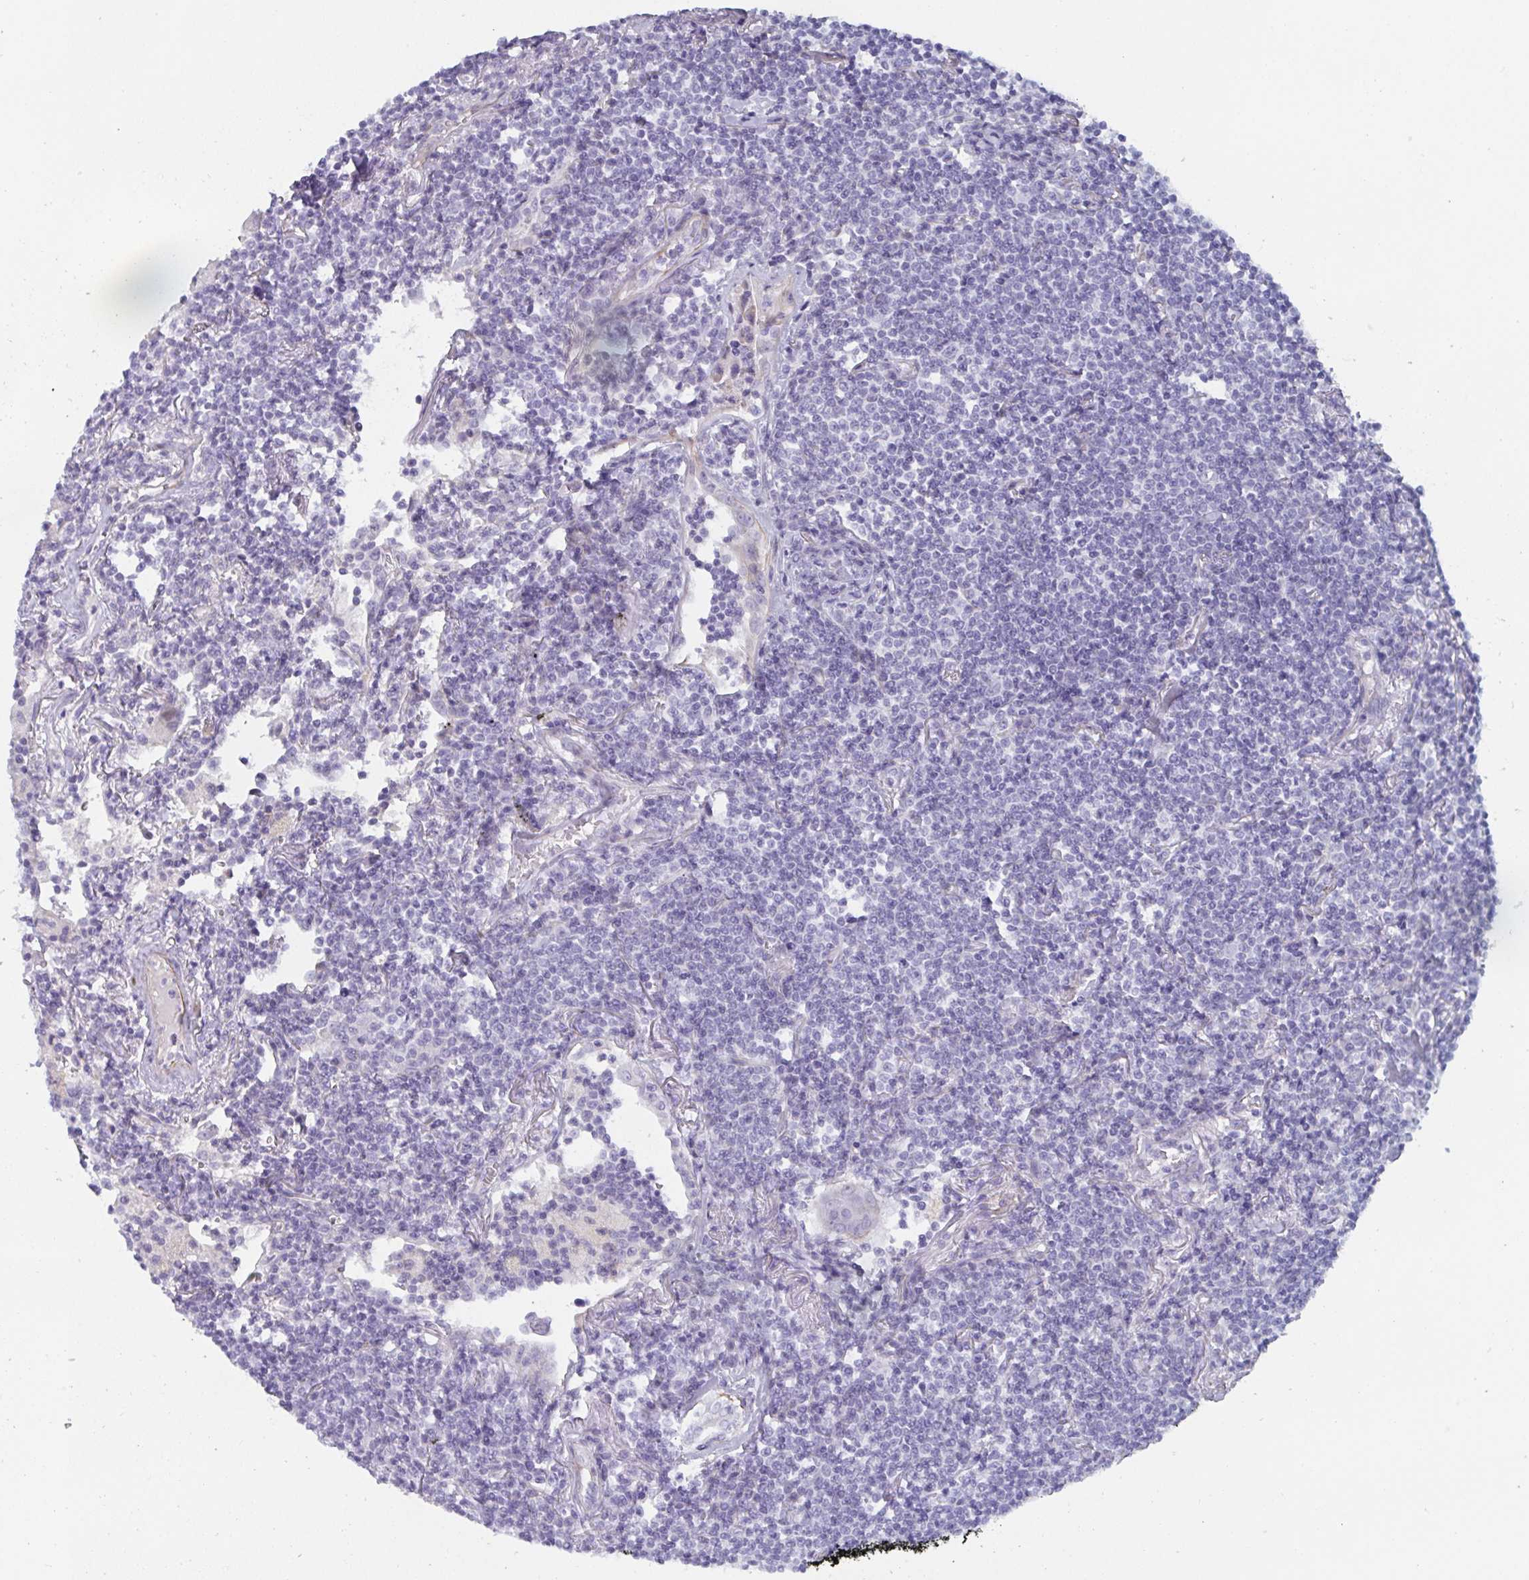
{"staining": {"intensity": "negative", "quantity": "none", "location": "none"}, "tissue": "lymphoma", "cell_type": "Tumor cells", "image_type": "cancer", "snomed": [{"axis": "morphology", "description": "Malignant lymphoma, non-Hodgkin's type, Low grade"}, {"axis": "topography", "description": "Lung"}], "caption": "The image reveals no significant positivity in tumor cells of lymphoma.", "gene": "OR5P3", "patient": {"sex": "female", "age": 71}}